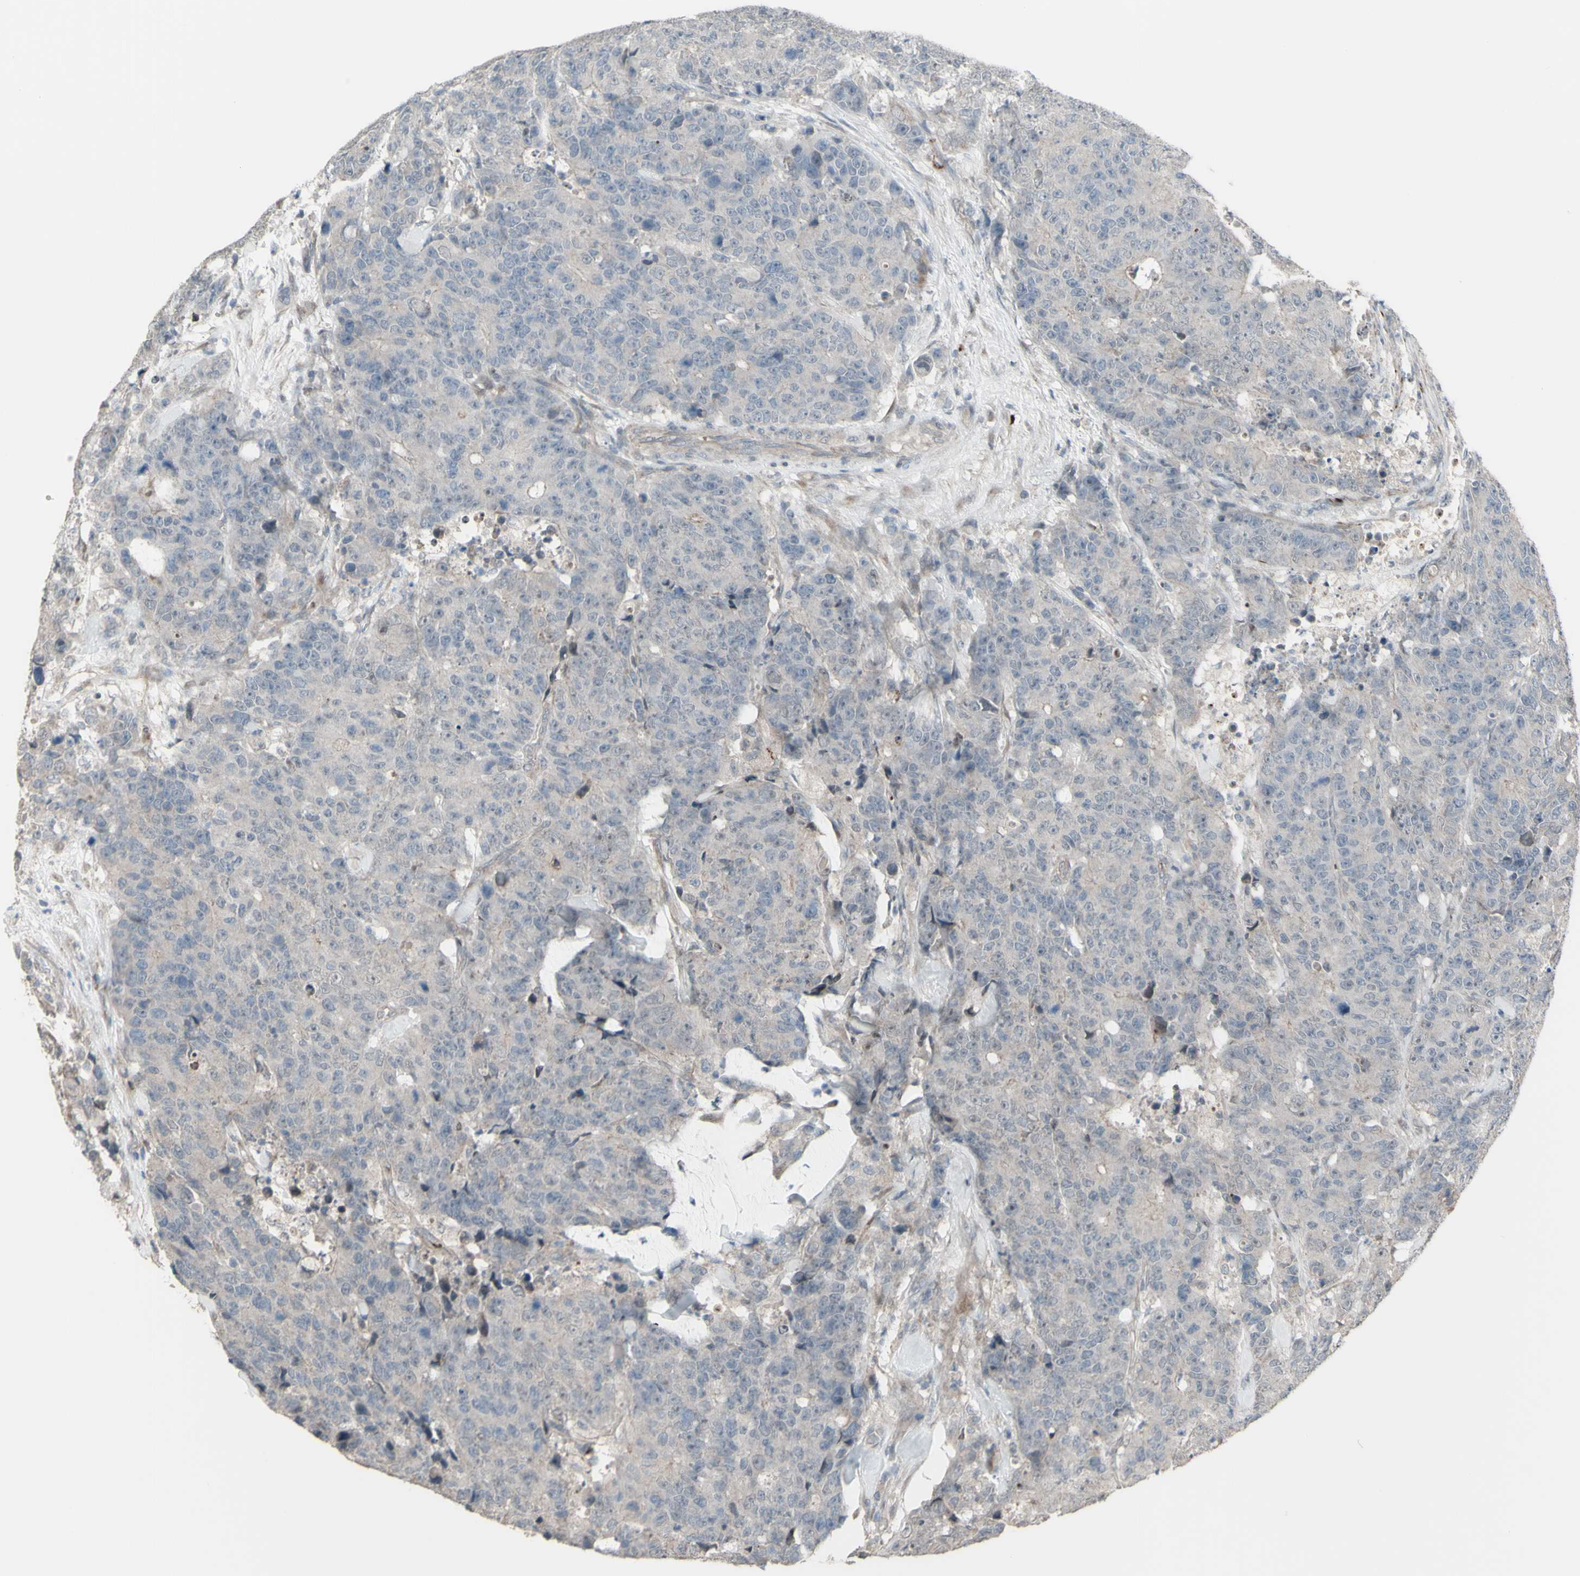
{"staining": {"intensity": "weak", "quantity": ">75%", "location": "cytoplasmic/membranous"}, "tissue": "colorectal cancer", "cell_type": "Tumor cells", "image_type": "cancer", "snomed": [{"axis": "morphology", "description": "Adenocarcinoma, NOS"}, {"axis": "topography", "description": "Colon"}], "caption": "Colorectal adenocarcinoma stained with a protein marker shows weak staining in tumor cells.", "gene": "GRAMD1B", "patient": {"sex": "female", "age": 86}}